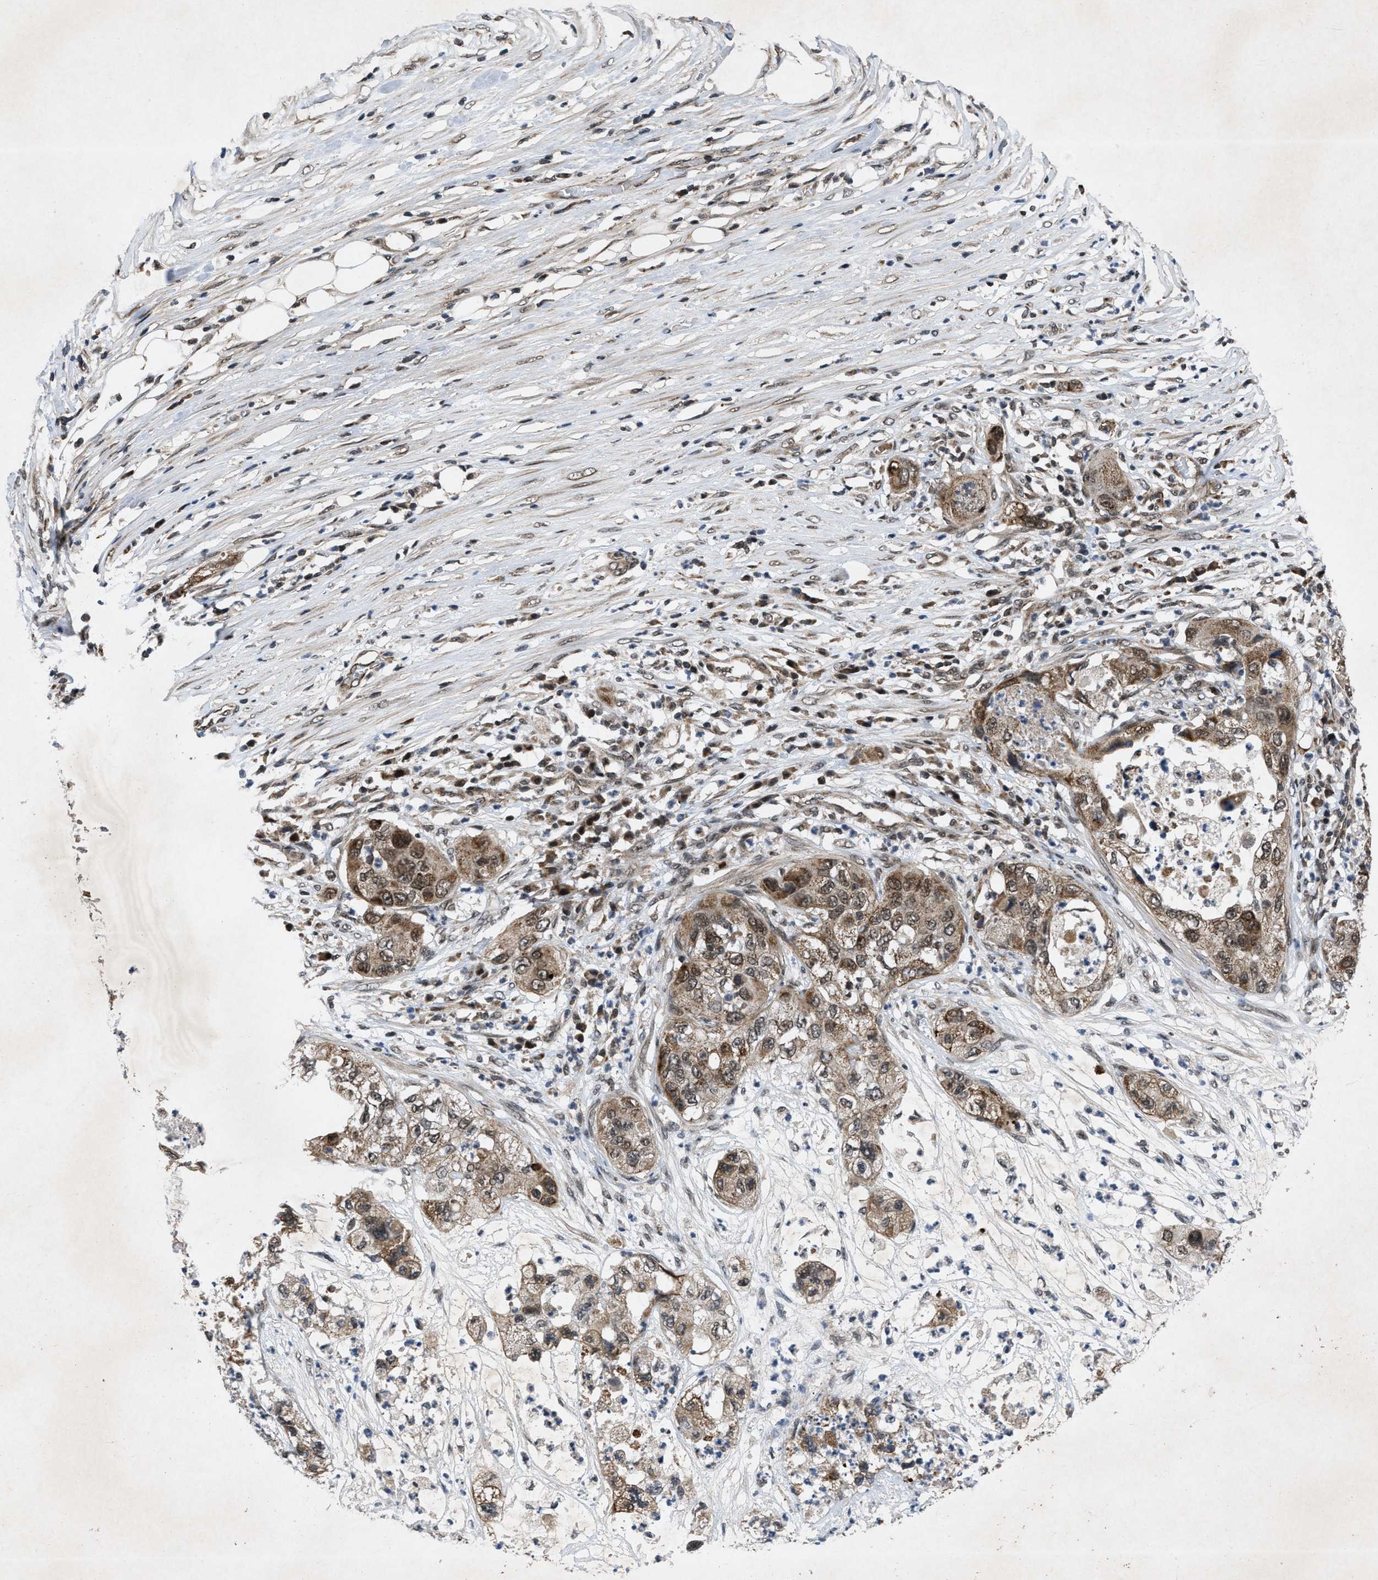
{"staining": {"intensity": "moderate", "quantity": ">75%", "location": "cytoplasmic/membranous,nuclear"}, "tissue": "pancreatic cancer", "cell_type": "Tumor cells", "image_type": "cancer", "snomed": [{"axis": "morphology", "description": "Adenocarcinoma, NOS"}, {"axis": "topography", "description": "Pancreas"}], "caption": "Approximately >75% of tumor cells in pancreatic adenocarcinoma exhibit moderate cytoplasmic/membranous and nuclear protein expression as visualized by brown immunohistochemical staining.", "gene": "ZNHIT1", "patient": {"sex": "female", "age": 78}}